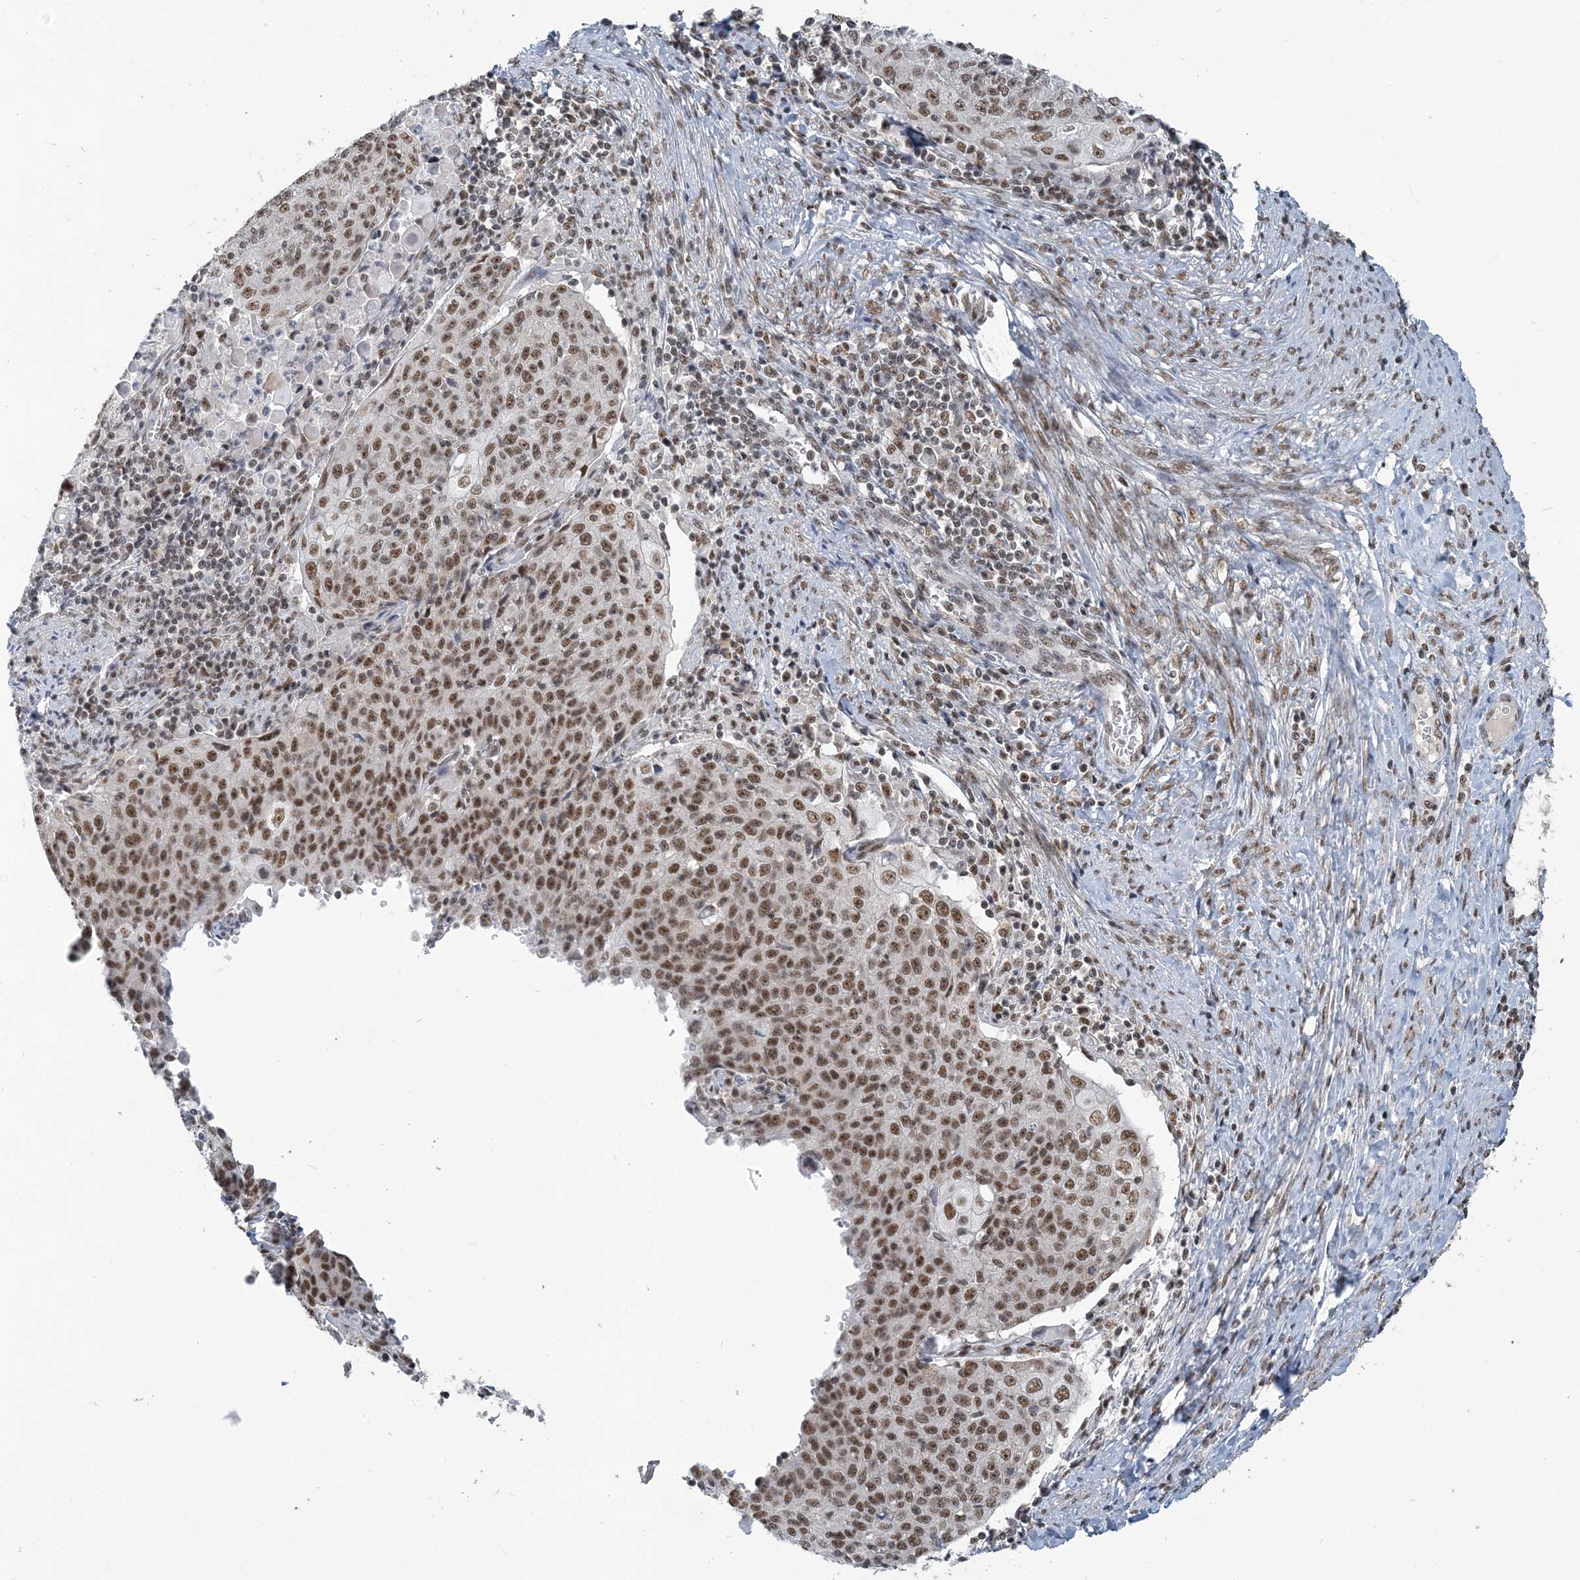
{"staining": {"intensity": "moderate", "quantity": ">75%", "location": "nuclear"}, "tissue": "cervical cancer", "cell_type": "Tumor cells", "image_type": "cancer", "snomed": [{"axis": "morphology", "description": "Squamous cell carcinoma, NOS"}, {"axis": "topography", "description": "Cervix"}], "caption": "Cervical cancer (squamous cell carcinoma) stained with a brown dye shows moderate nuclear positive positivity in about >75% of tumor cells.", "gene": "PLRG1", "patient": {"sex": "female", "age": 48}}